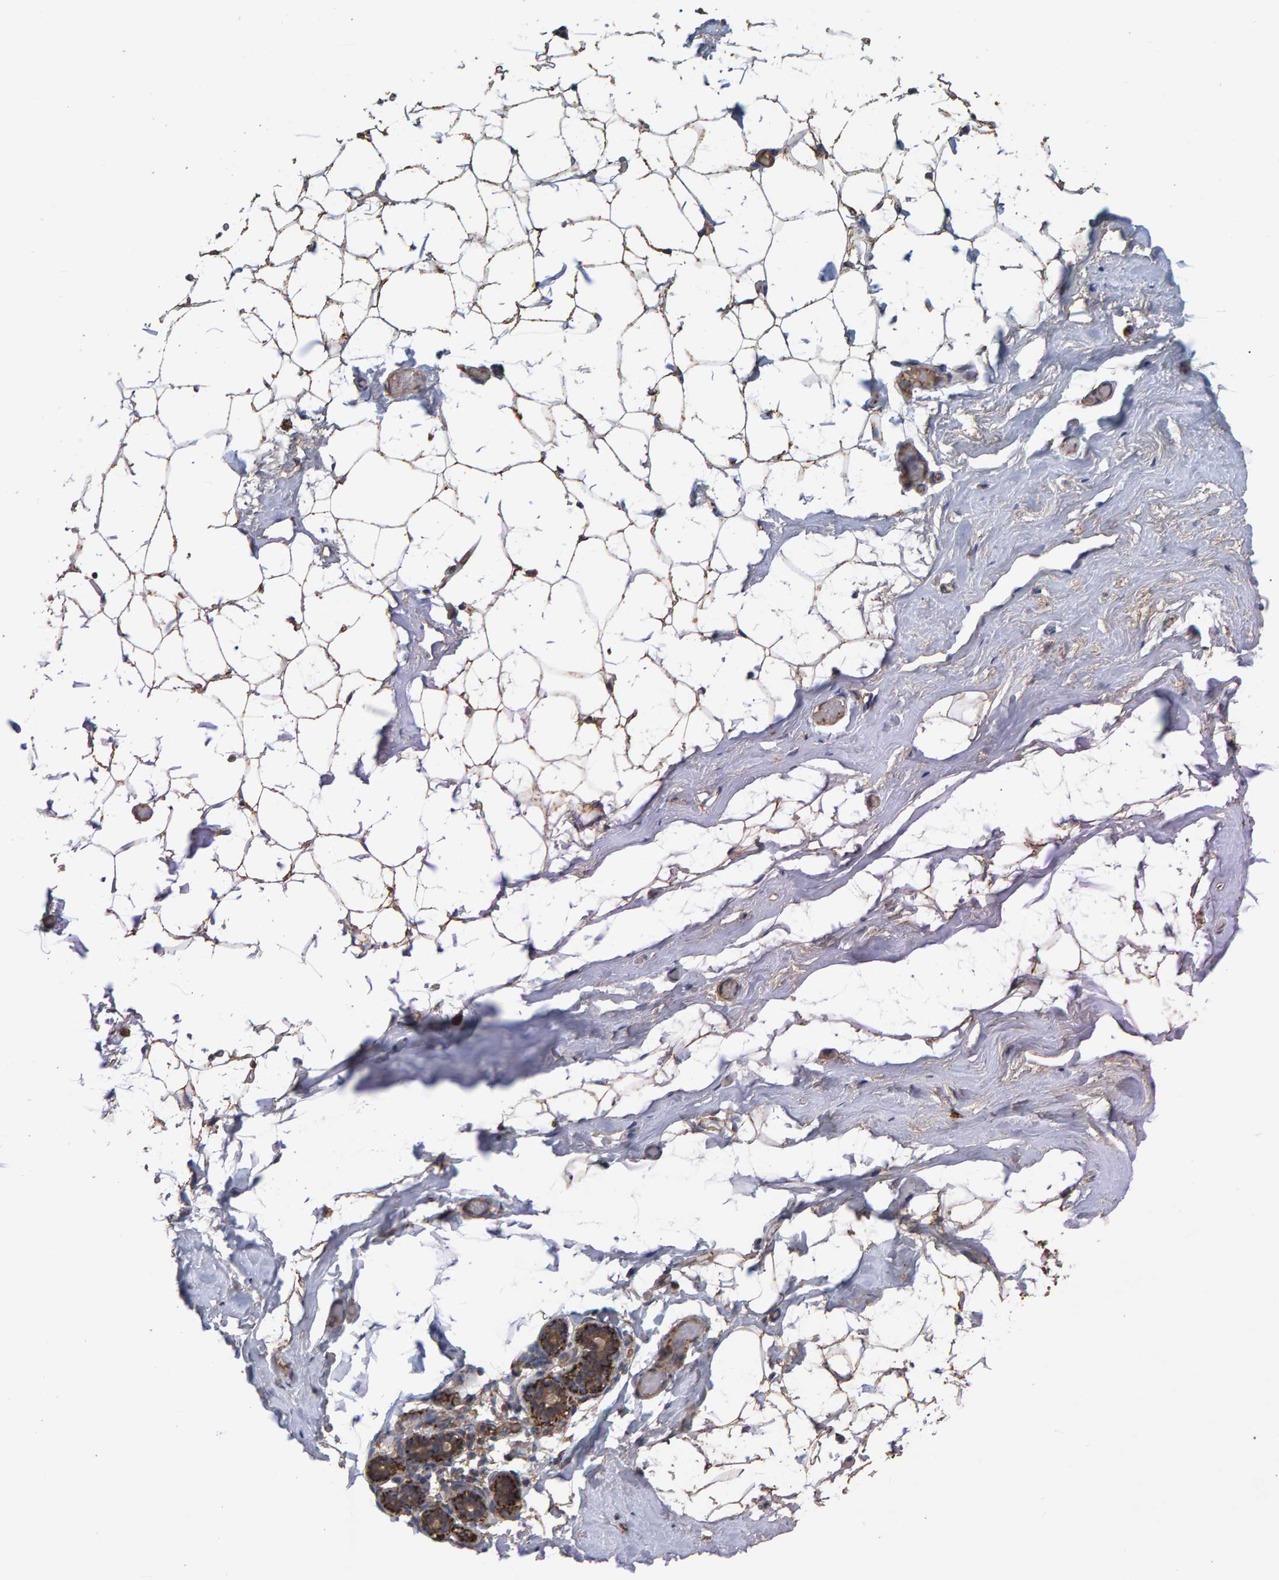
{"staining": {"intensity": "moderate", "quantity": ">75%", "location": "cytoplasmic/membranous"}, "tissue": "adipose tissue", "cell_type": "Adipocytes", "image_type": "normal", "snomed": [{"axis": "morphology", "description": "Normal tissue, NOS"}, {"axis": "topography", "description": "Breast"}, {"axis": "topography", "description": "Soft tissue"}], "caption": "A brown stain shows moderate cytoplasmic/membranous staining of a protein in adipocytes of benign adipose tissue. The staining was performed using DAB (3,3'-diaminobenzidine) to visualize the protein expression in brown, while the nuclei were stained in blue with hematoxylin (Magnification: 20x).", "gene": "LRSAM1", "patient": {"sex": "female", "age": 75}}